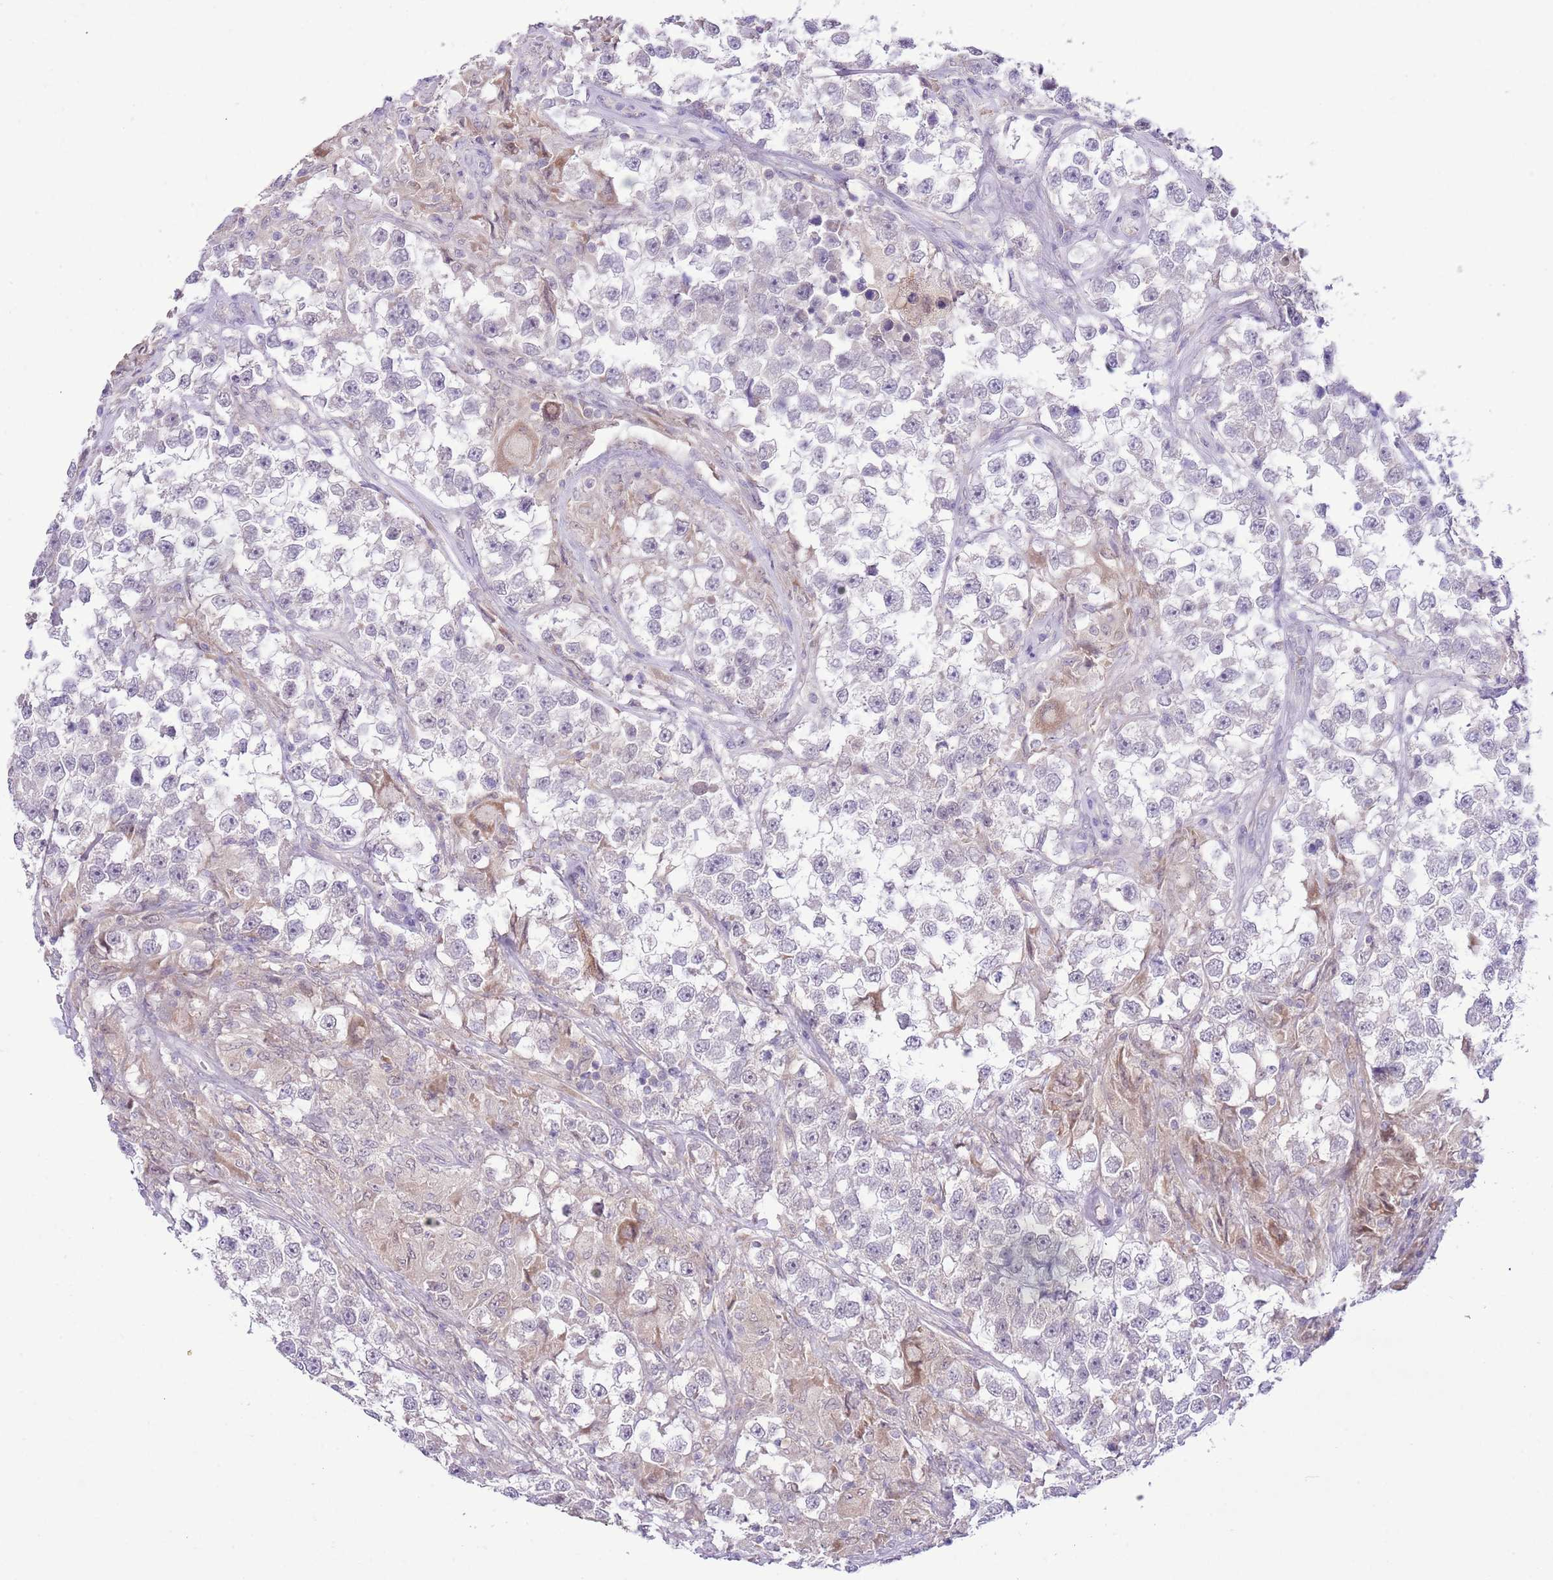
{"staining": {"intensity": "negative", "quantity": "none", "location": "none"}, "tissue": "testis cancer", "cell_type": "Tumor cells", "image_type": "cancer", "snomed": [{"axis": "morphology", "description": "Seminoma, NOS"}, {"axis": "topography", "description": "Testis"}], "caption": "An image of human seminoma (testis) is negative for staining in tumor cells.", "gene": "GALK2", "patient": {"sex": "male", "age": 46}}